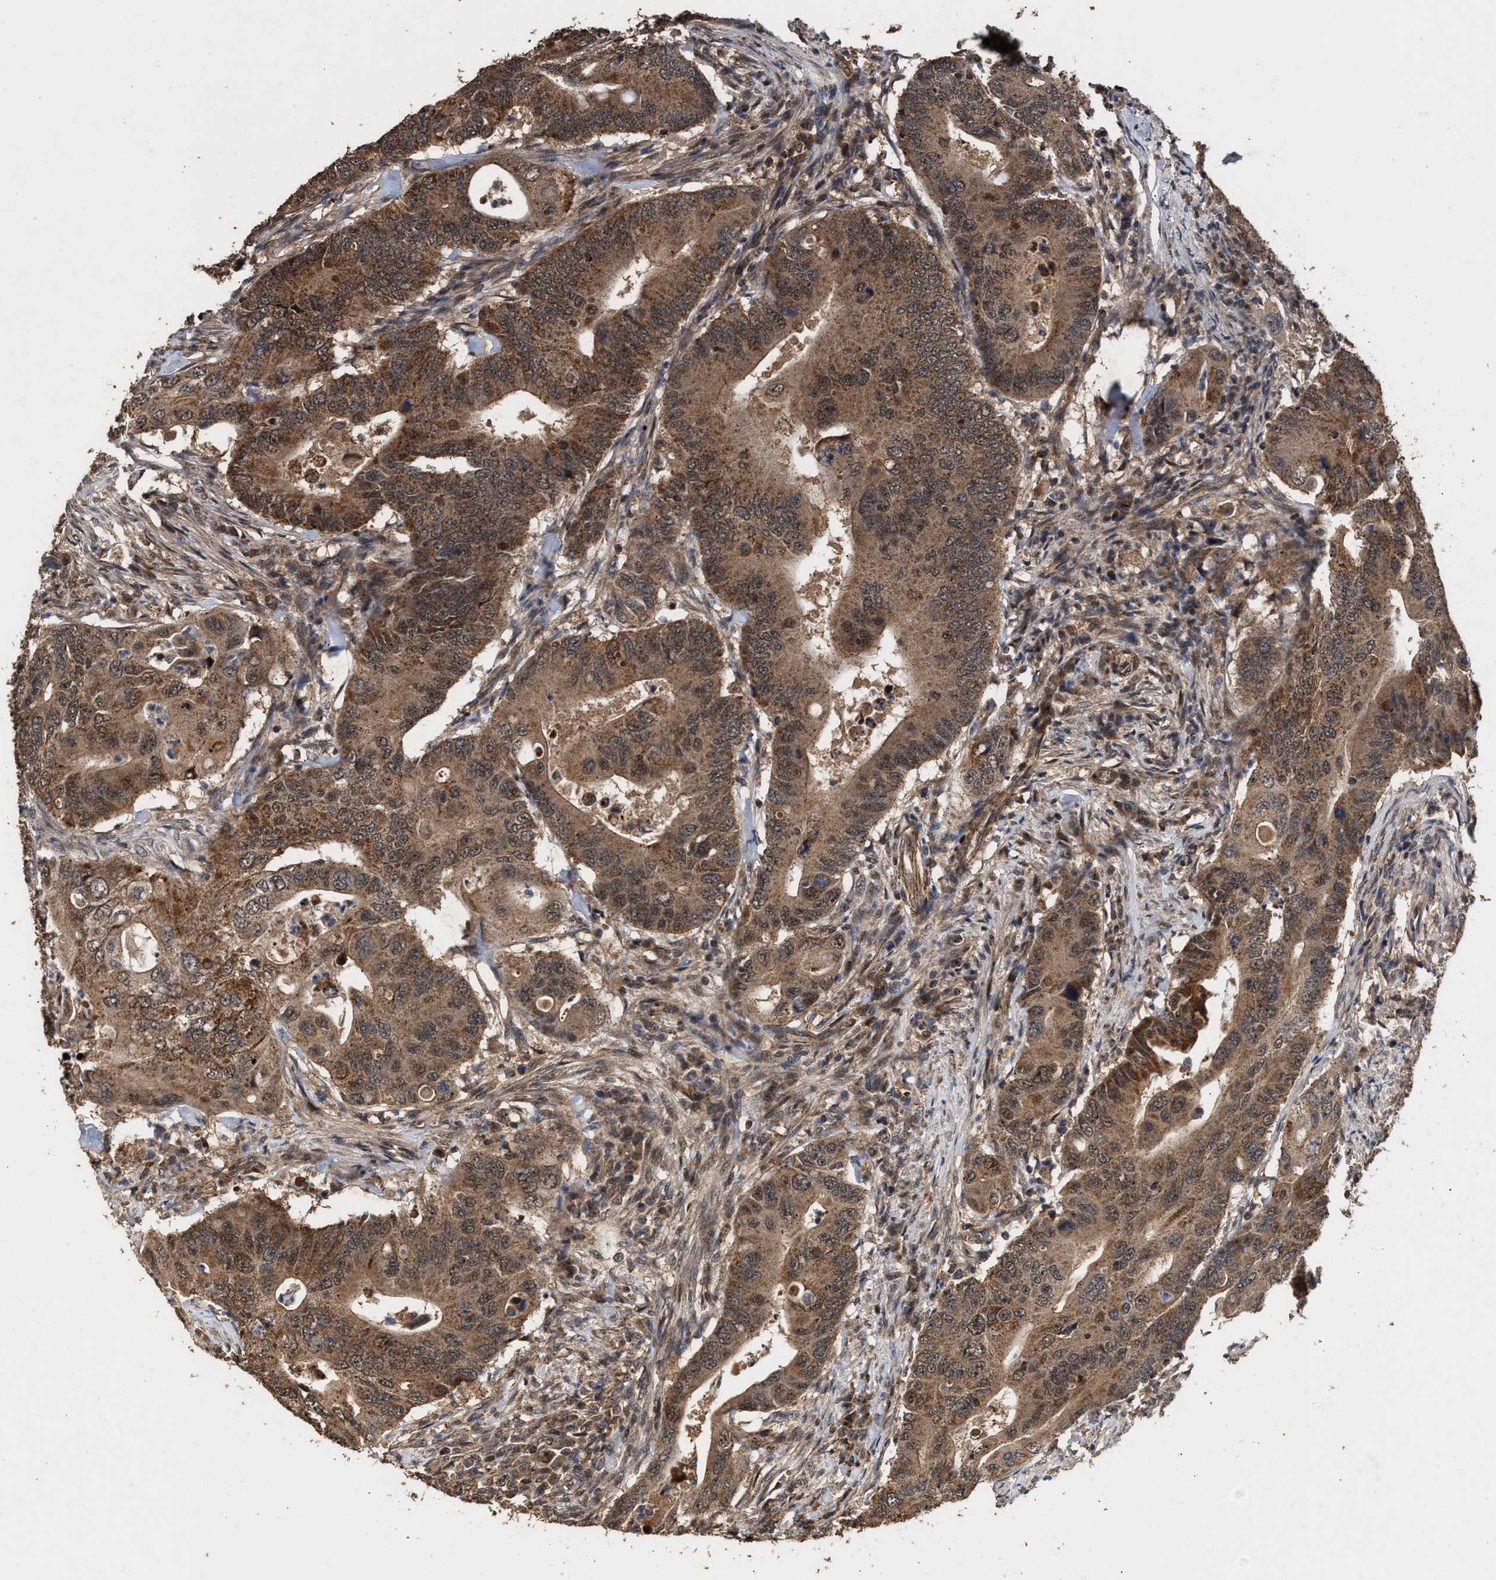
{"staining": {"intensity": "moderate", "quantity": ">75%", "location": "cytoplasmic/membranous"}, "tissue": "colorectal cancer", "cell_type": "Tumor cells", "image_type": "cancer", "snomed": [{"axis": "morphology", "description": "Adenocarcinoma, NOS"}, {"axis": "topography", "description": "Colon"}], "caption": "A brown stain shows moderate cytoplasmic/membranous positivity of a protein in human colorectal adenocarcinoma tumor cells. The protein of interest is stained brown, and the nuclei are stained in blue (DAB IHC with brightfield microscopy, high magnification).", "gene": "ZNHIT6", "patient": {"sex": "male", "age": 71}}